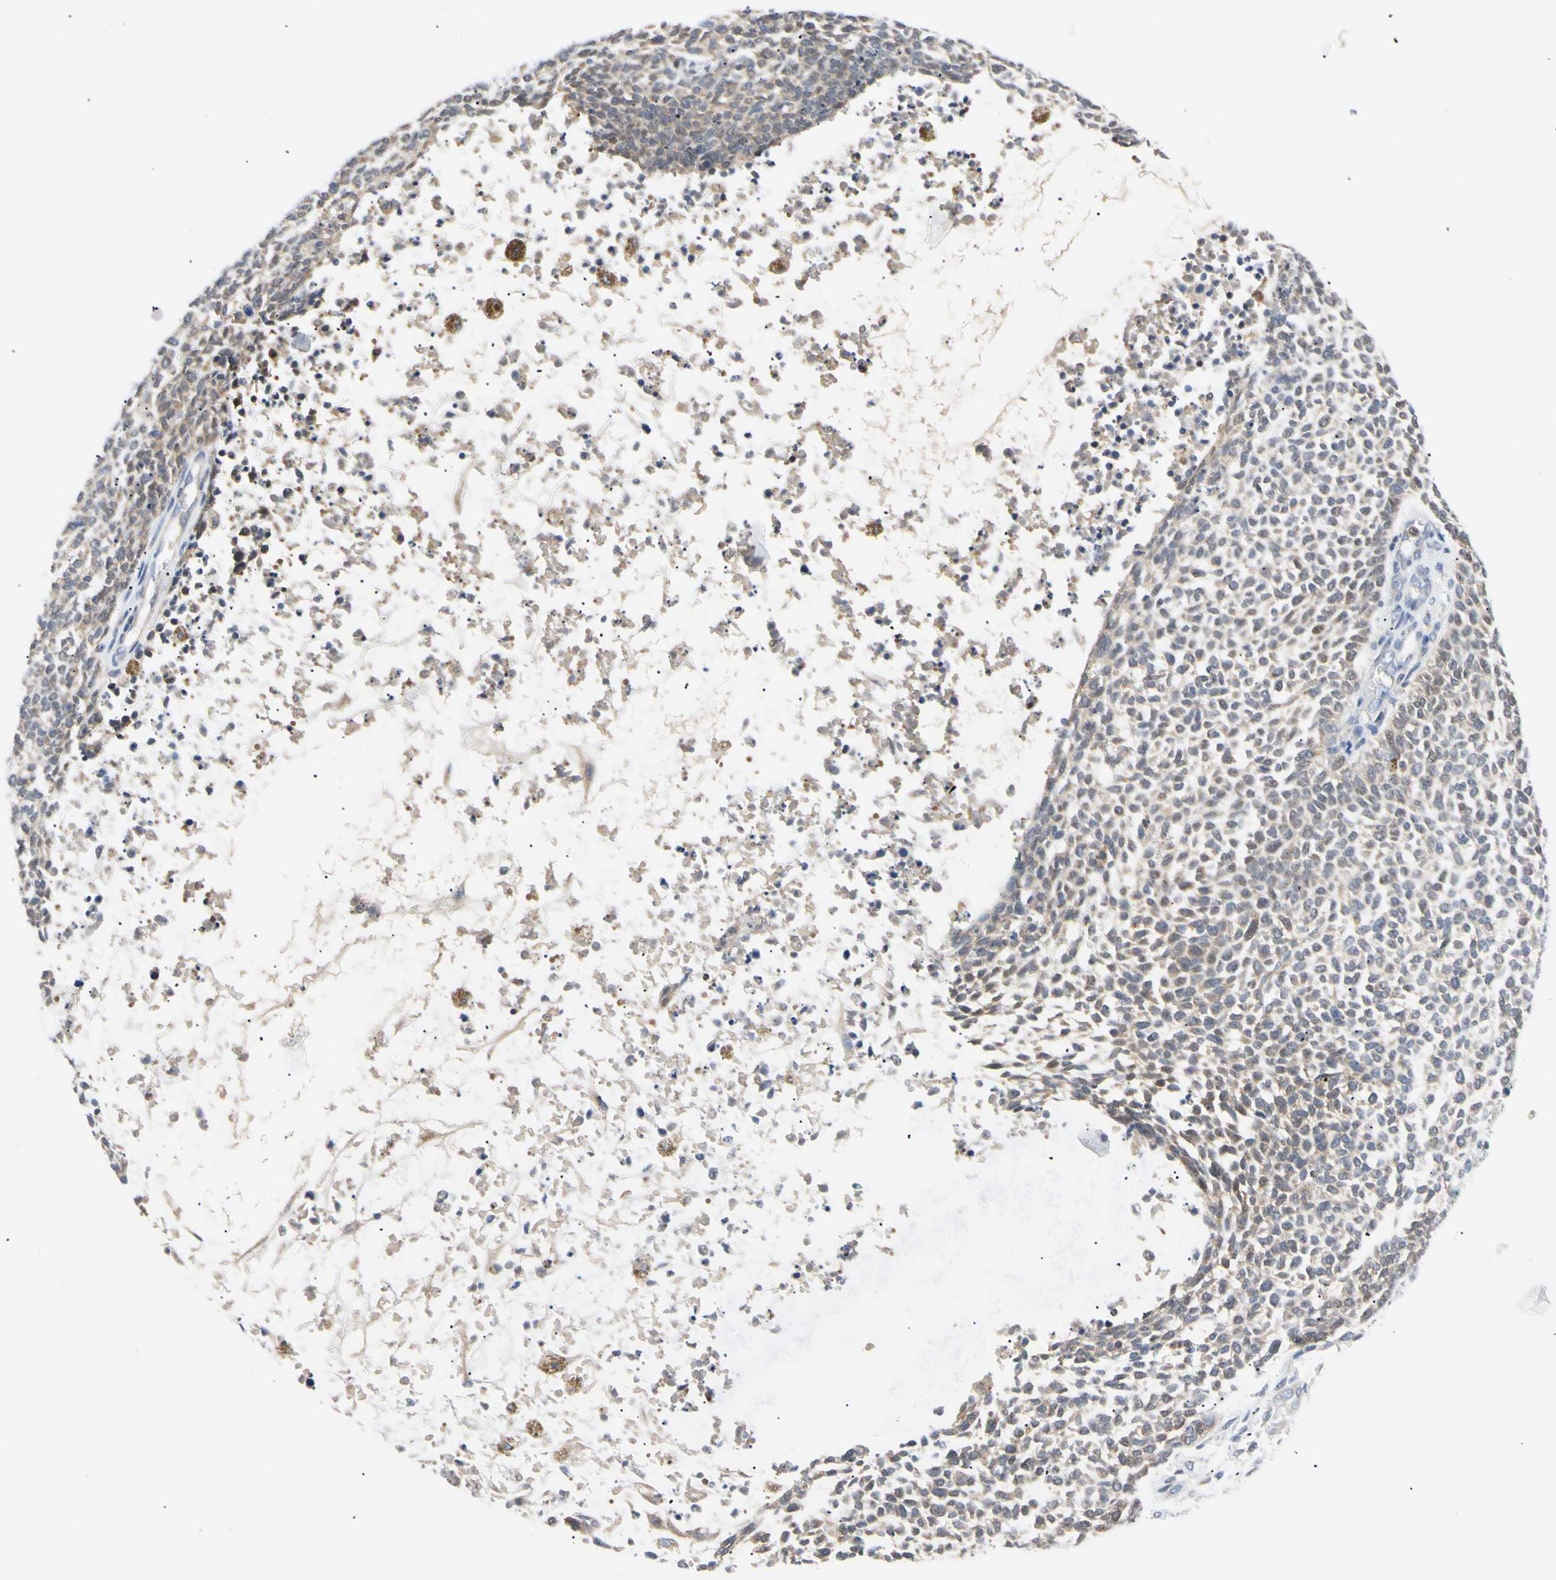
{"staining": {"intensity": "weak", "quantity": "<25%", "location": "cytoplasmic/membranous"}, "tissue": "skin cancer", "cell_type": "Tumor cells", "image_type": "cancer", "snomed": [{"axis": "morphology", "description": "Basal cell carcinoma"}, {"axis": "topography", "description": "Skin"}], "caption": "This is a histopathology image of immunohistochemistry (IHC) staining of skin cancer (basal cell carcinoma), which shows no positivity in tumor cells. The staining is performed using DAB brown chromogen with nuclei counter-stained in using hematoxylin.", "gene": "SEC23B", "patient": {"sex": "female", "age": 84}}